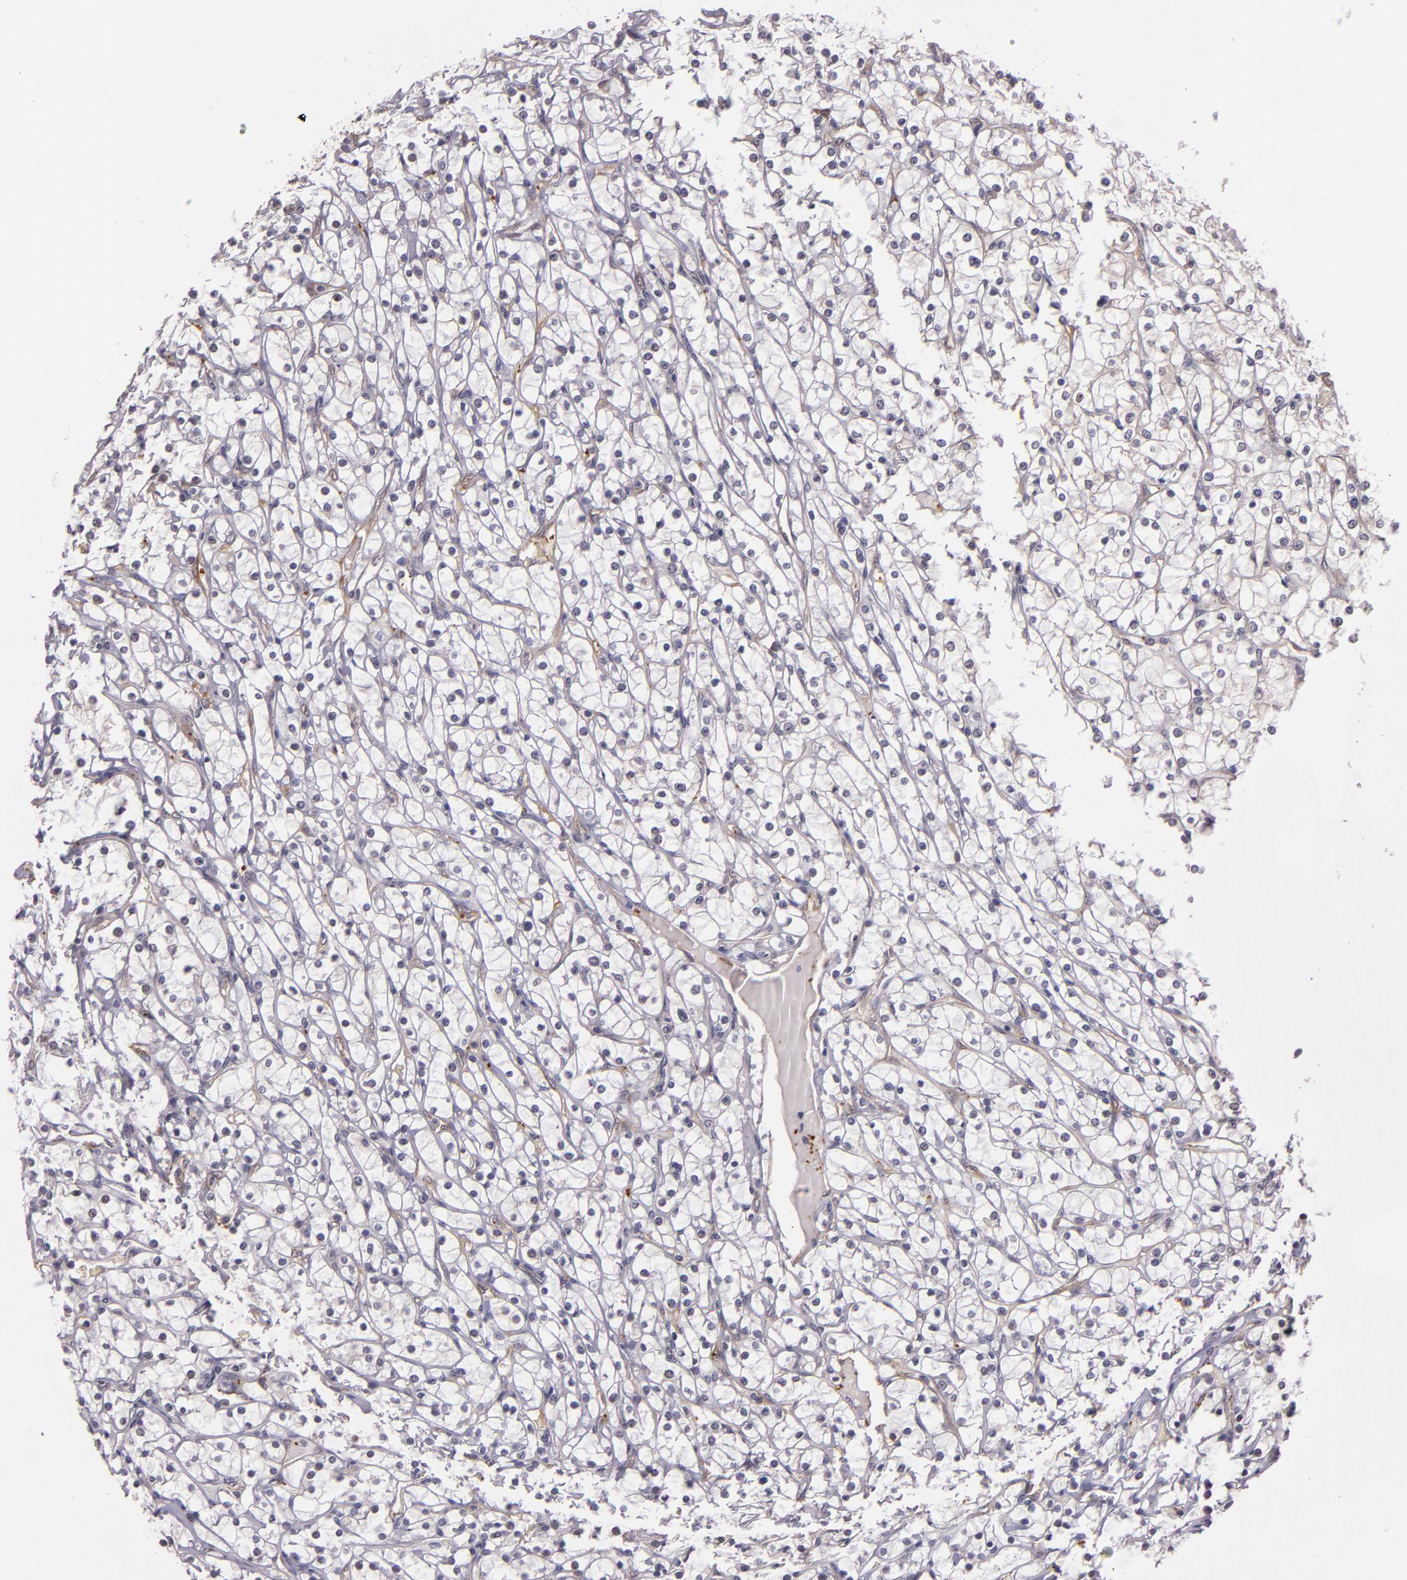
{"staining": {"intensity": "negative", "quantity": "none", "location": "none"}, "tissue": "renal cancer", "cell_type": "Tumor cells", "image_type": "cancer", "snomed": [{"axis": "morphology", "description": "Adenocarcinoma, NOS"}, {"axis": "topography", "description": "Kidney"}], "caption": "Immunohistochemical staining of adenocarcinoma (renal) shows no significant positivity in tumor cells.", "gene": "SYTL4", "patient": {"sex": "female", "age": 73}}